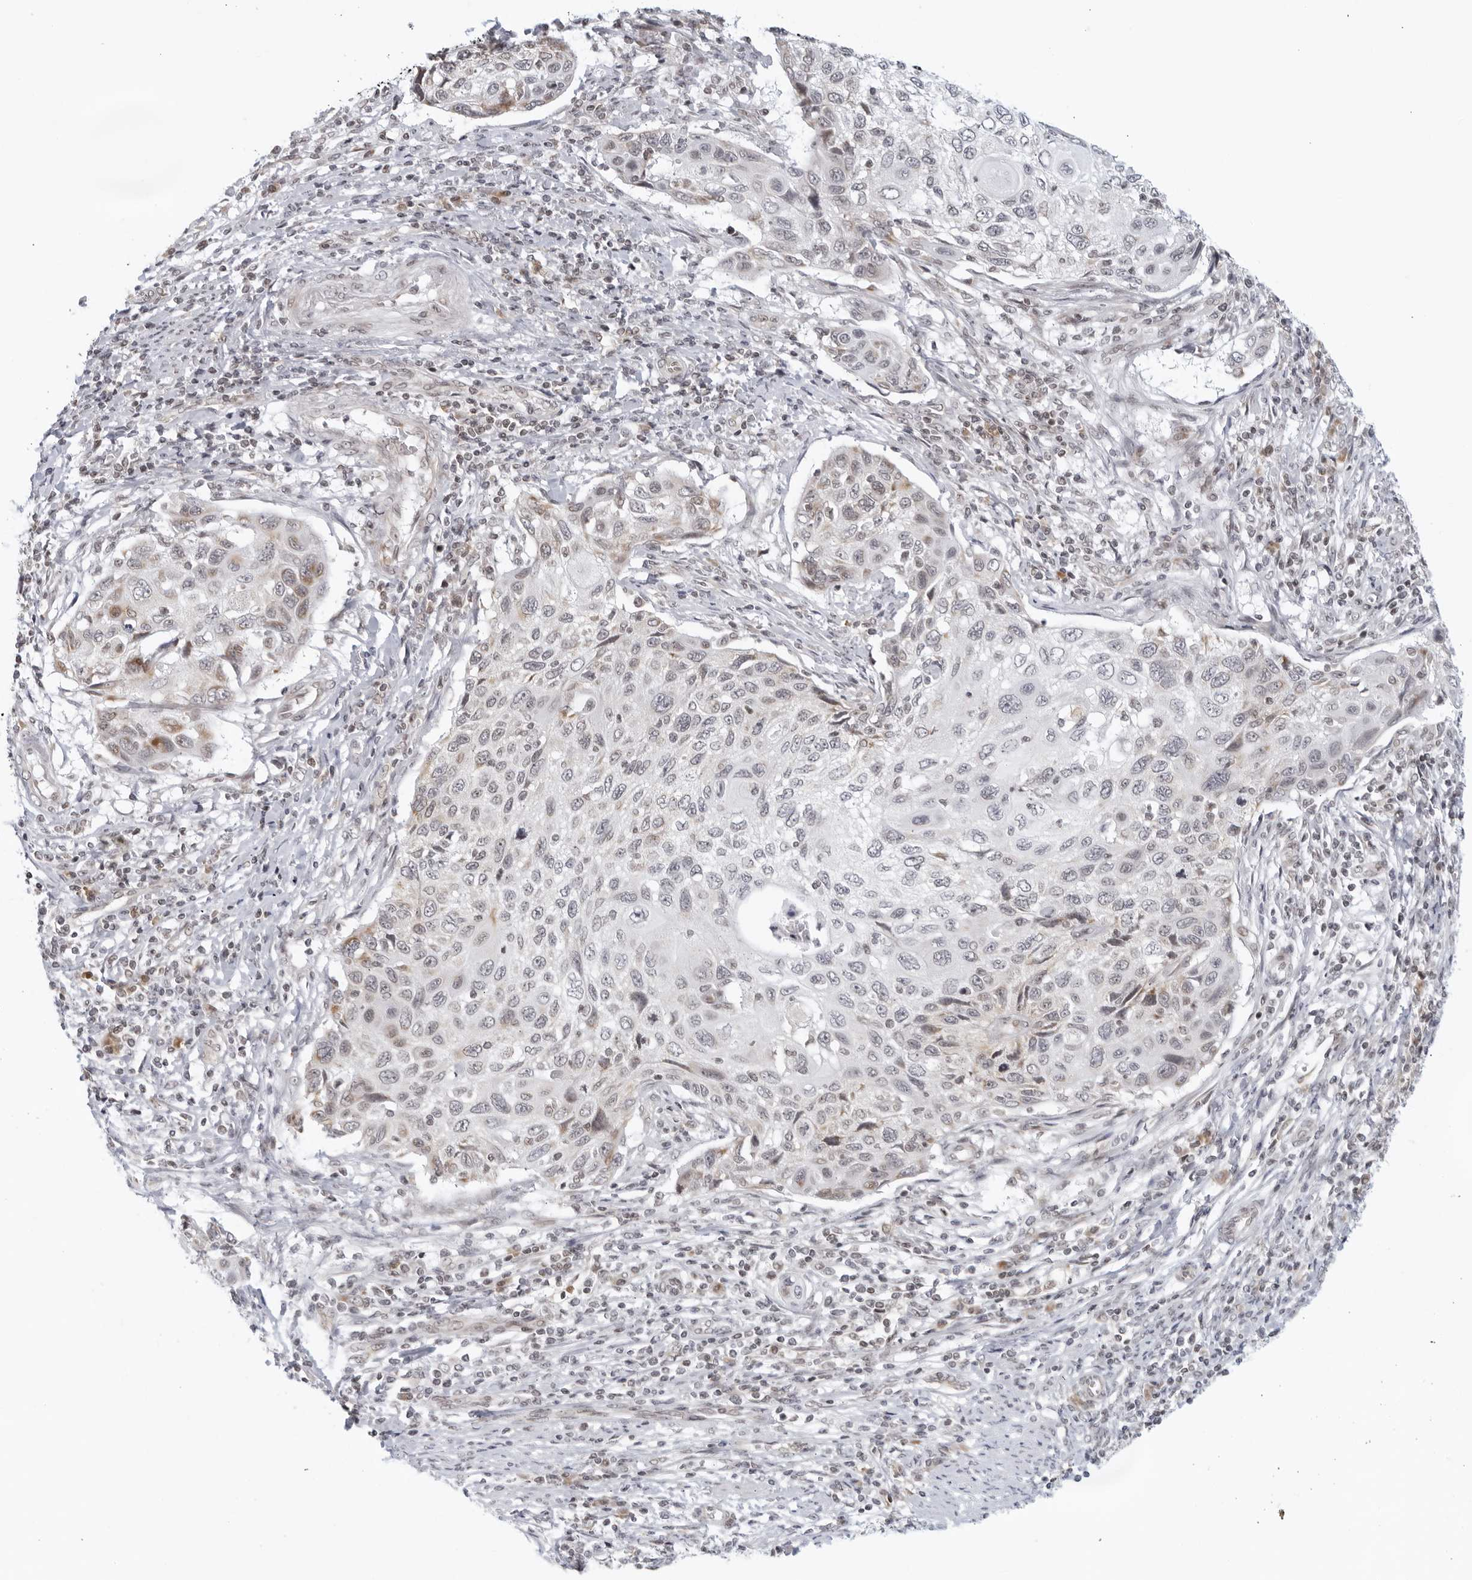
{"staining": {"intensity": "weak", "quantity": "<25%", "location": "cytoplasmic/membranous"}, "tissue": "cervical cancer", "cell_type": "Tumor cells", "image_type": "cancer", "snomed": [{"axis": "morphology", "description": "Squamous cell carcinoma, NOS"}, {"axis": "topography", "description": "Cervix"}], "caption": "Micrograph shows no protein staining in tumor cells of cervical squamous cell carcinoma tissue.", "gene": "RAB11FIP3", "patient": {"sex": "female", "age": 70}}